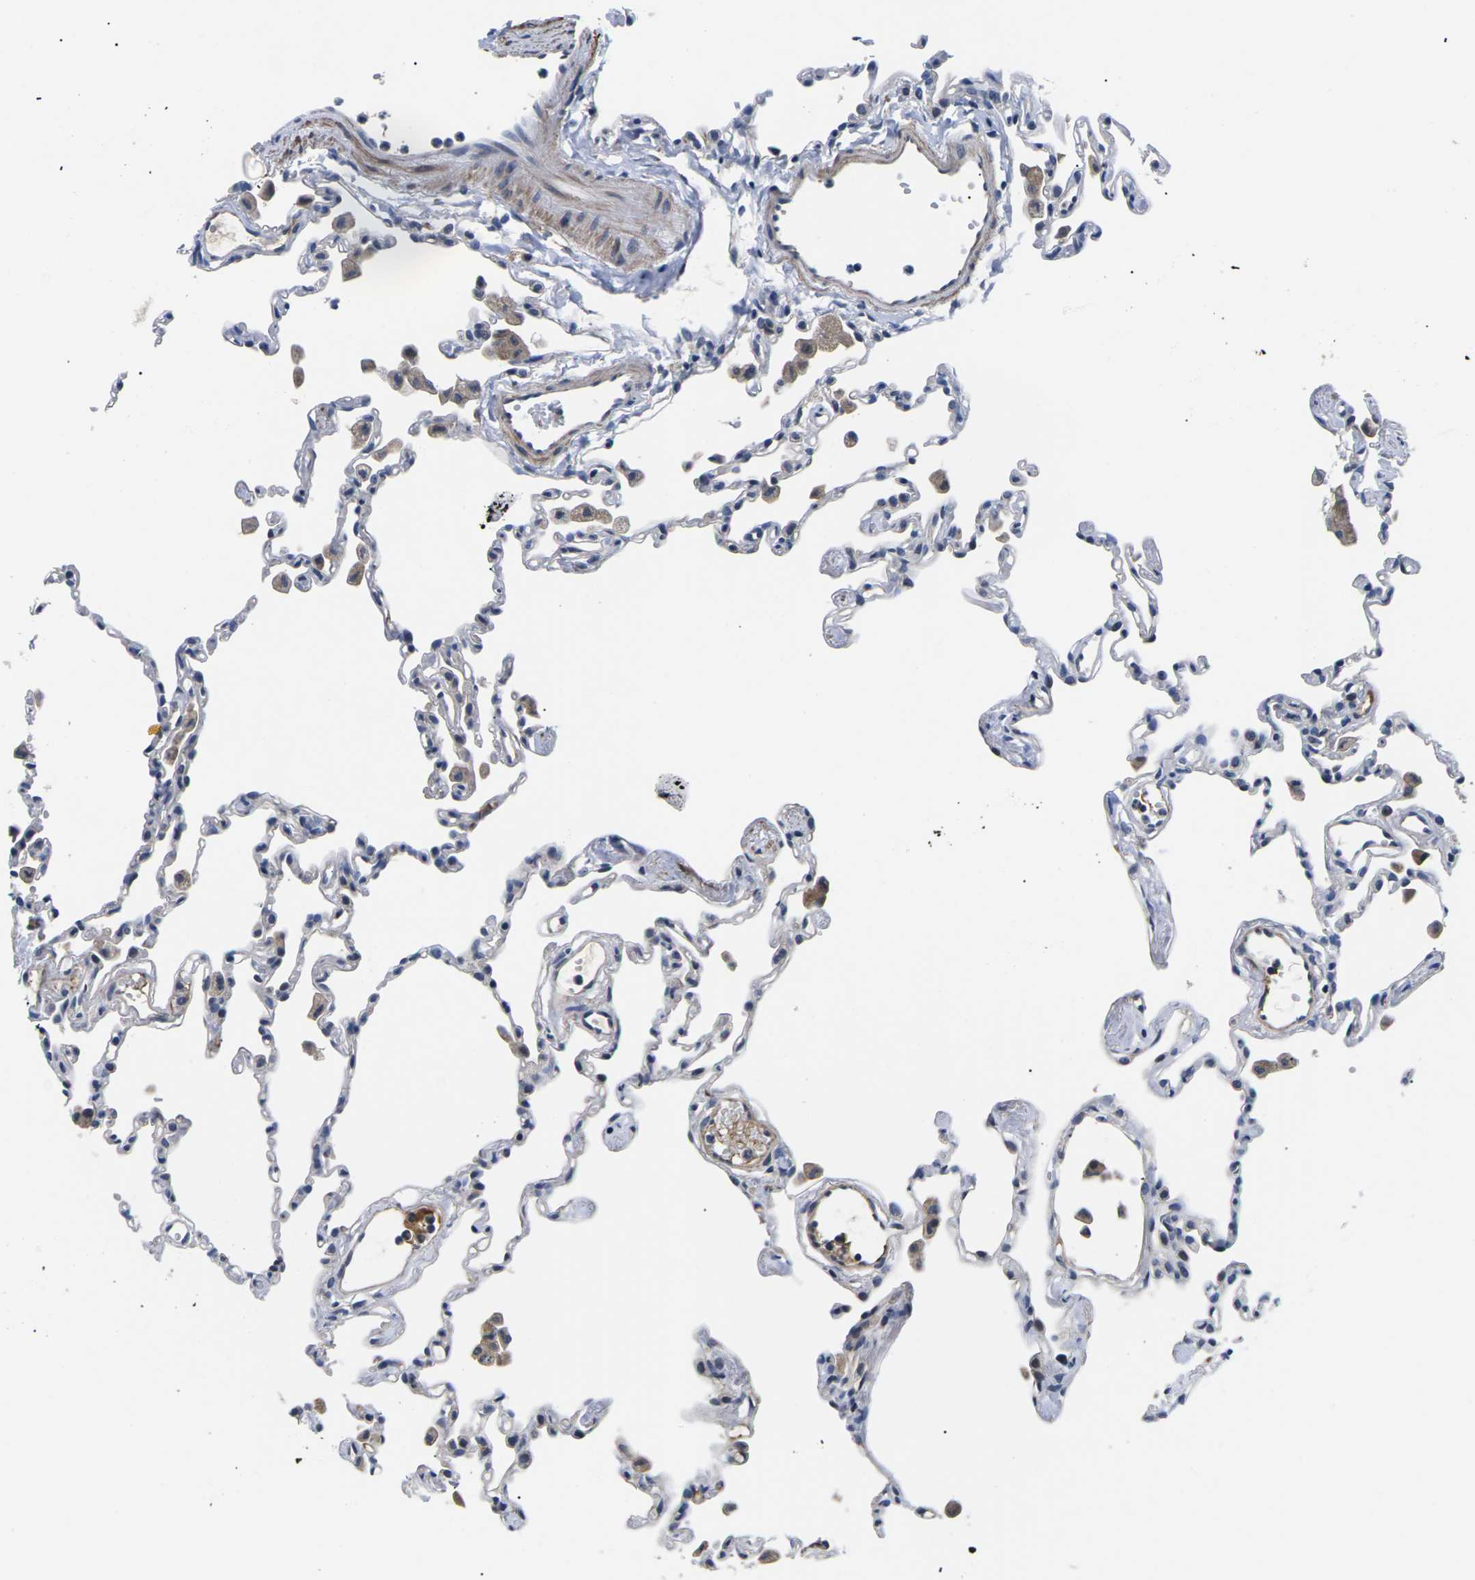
{"staining": {"intensity": "negative", "quantity": "none", "location": "none"}, "tissue": "lung", "cell_type": "Alveolar cells", "image_type": "normal", "snomed": [{"axis": "morphology", "description": "Normal tissue, NOS"}, {"axis": "topography", "description": "Lung"}], "caption": "Immunohistochemical staining of normal human lung exhibits no significant expression in alveolar cells. (DAB (3,3'-diaminobenzidine) immunohistochemistry with hematoxylin counter stain).", "gene": "ST6GAL2", "patient": {"sex": "female", "age": 49}}